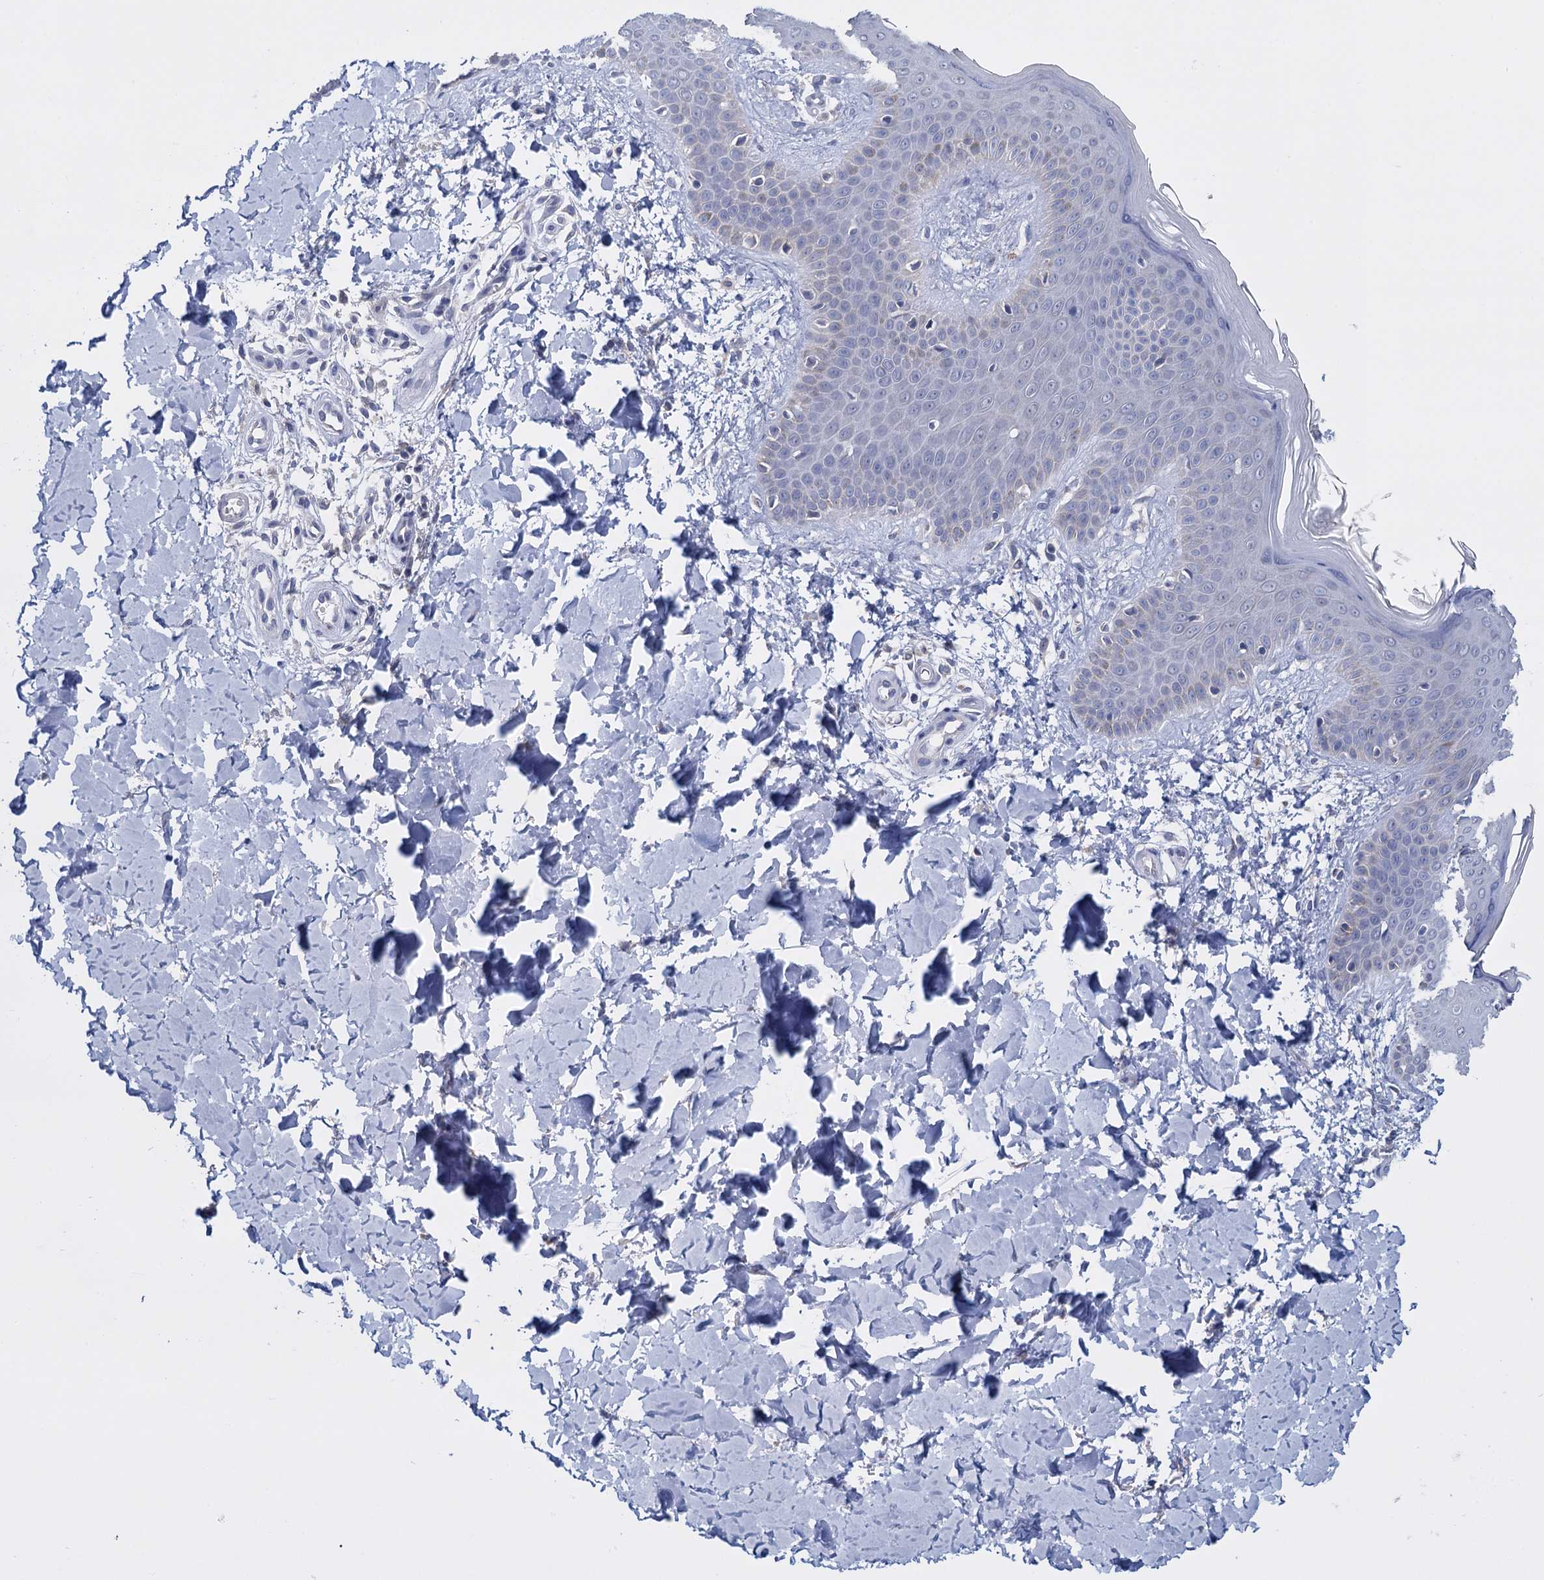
{"staining": {"intensity": "negative", "quantity": "none", "location": "none"}, "tissue": "skin", "cell_type": "Fibroblasts", "image_type": "normal", "snomed": [{"axis": "morphology", "description": "Normal tissue, NOS"}, {"axis": "topography", "description": "Skin"}], "caption": "Immunohistochemistry (IHC) histopathology image of normal skin stained for a protein (brown), which demonstrates no staining in fibroblasts. (Stains: DAB (3,3'-diaminobenzidine) IHC with hematoxylin counter stain, Microscopy: brightfield microscopy at high magnification).", "gene": "GSTM2", "patient": {"sex": "male", "age": 36}}